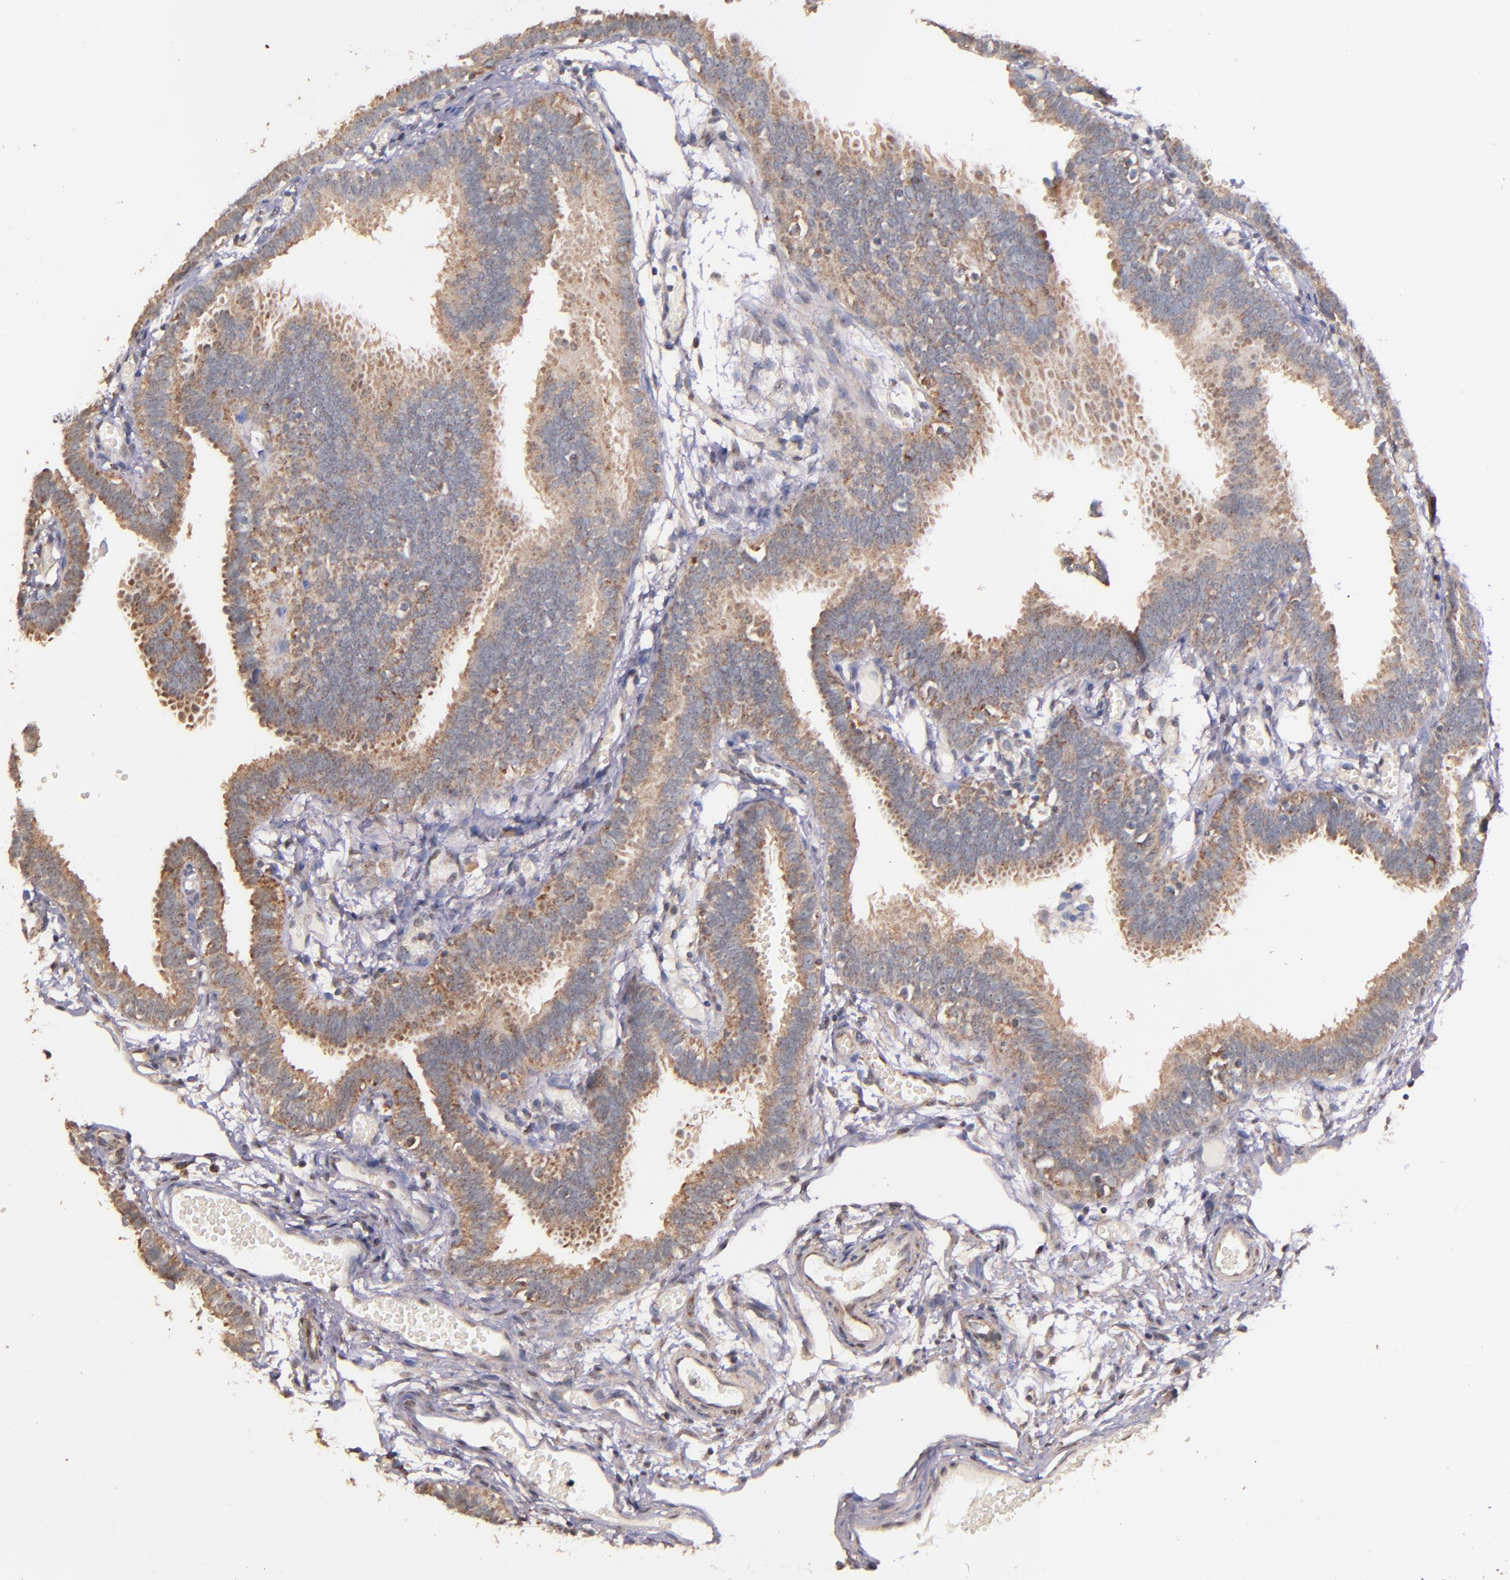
{"staining": {"intensity": "moderate", "quantity": ">75%", "location": "cytoplasmic/membranous"}, "tissue": "fallopian tube", "cell_type": "Glandular cells", "image_type": "normal", "snomed": [{"axis": "morphology", "description": "Normal tissue, NOS"}, {"axis": "topography", "description": "Fallopian tube"}], "caption": "A photomicrograph of fallopian tube stained for a protein demonstrates moderate cytoplasmic/membranous brown staining in glandular cells. The staining was performed using DAB to visualize the protein expression in brown, while the nuclei were stained in blue with hematoxylin (Magnification: 20x).", "gene": "SHC1", "patient": {"sex": "female", "age": 29}}